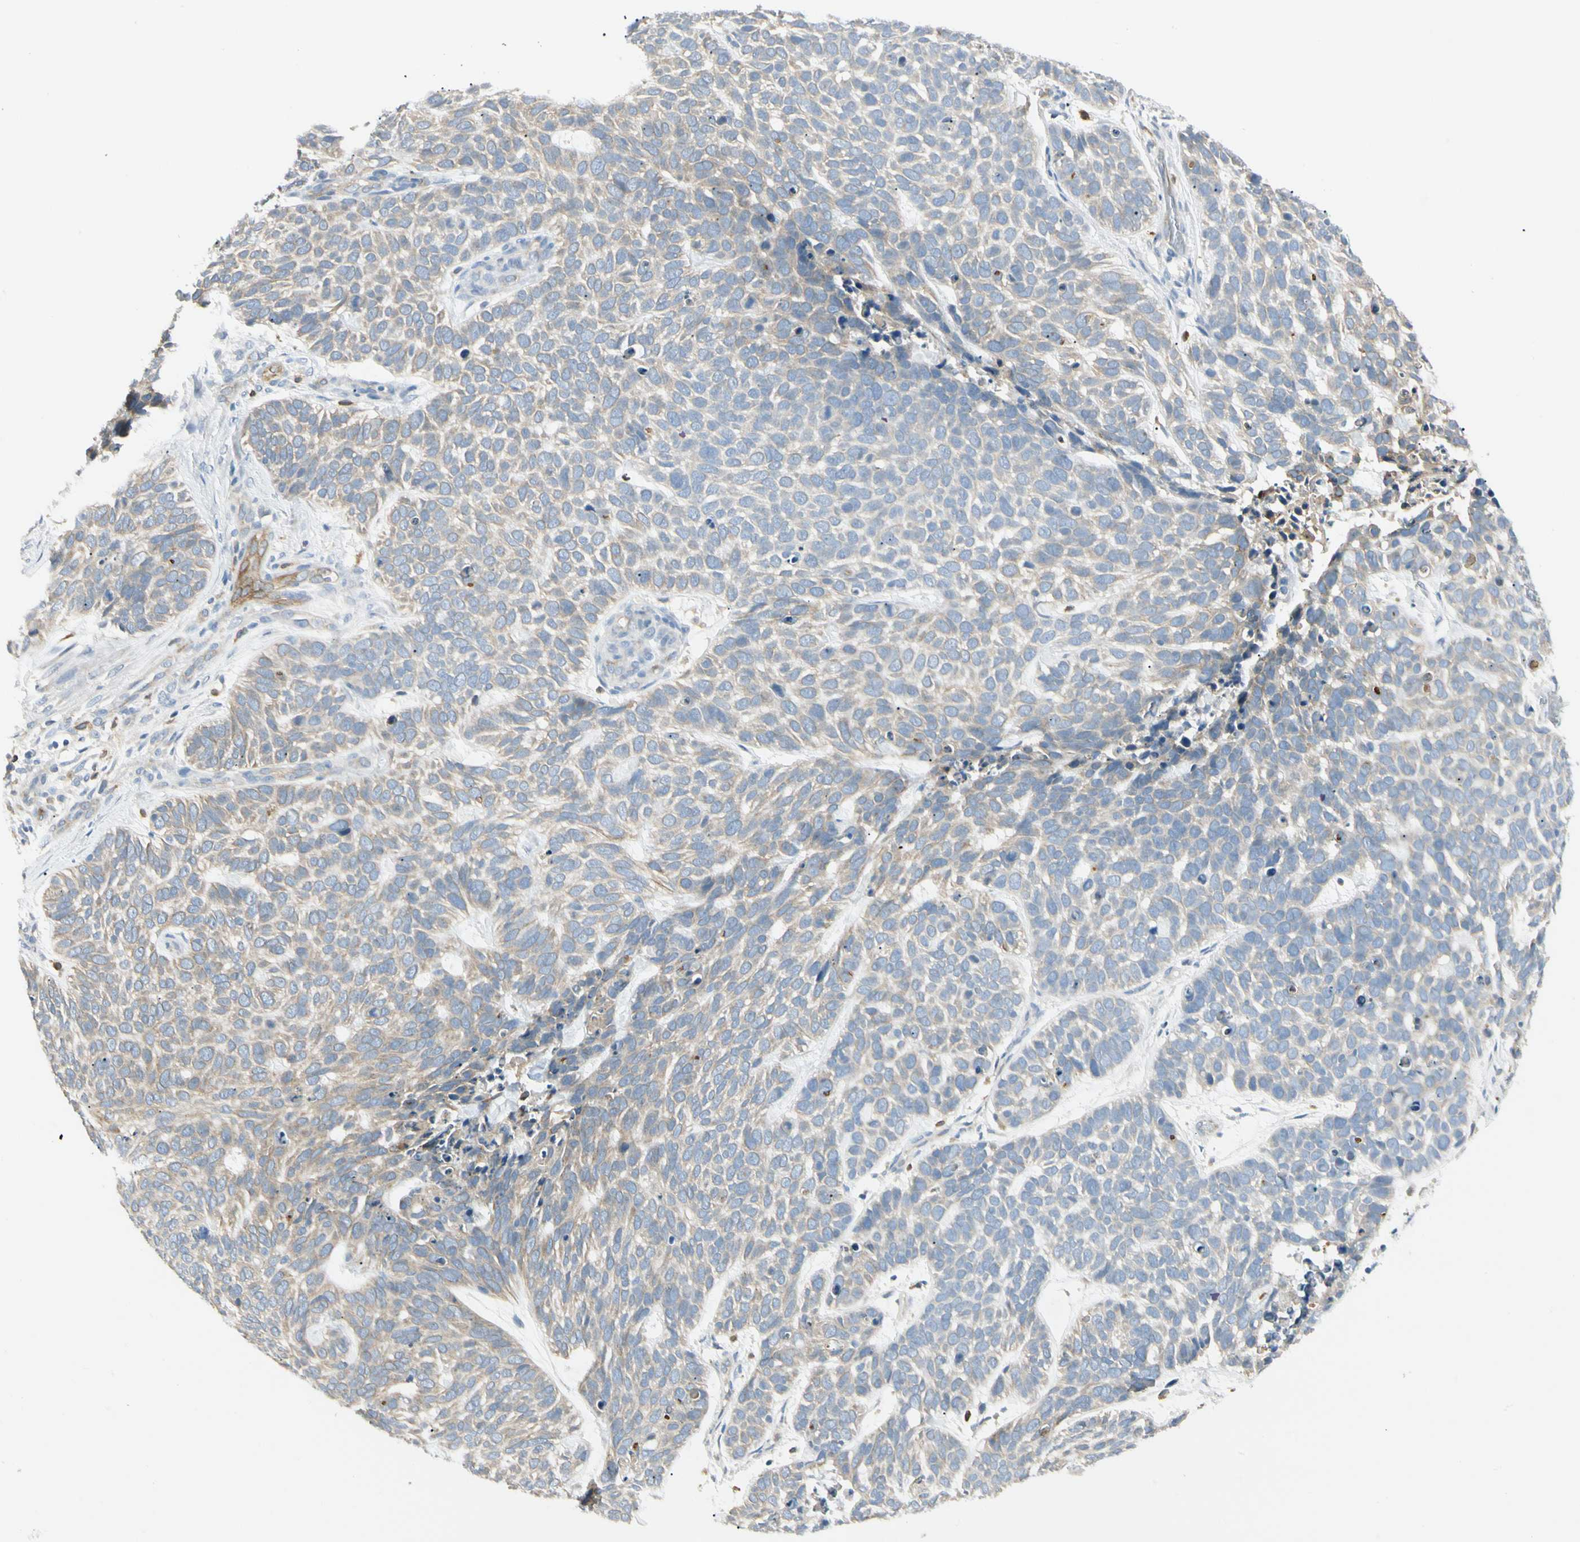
{"staining": {"intensity": "weak", "quantity": "25%-75%", "location": "cytoplasmic/membranous"}, "tissue": "skin cancer", "cell_type": "Tumor cells", "image_type": "cancer", "snomed": [{"axis": "morphology", "description": "Basal cell carcinoma"}, {"axis": "topography", "description": "Skin"}], "caption": "Protein analysis of skin cancer (basal cell carcinoma) tissue displays weak cytoplasmic/membranous expression in about 25%-75% of tumor cells.", "gene": "LPCAT2", "patient": {"sex": "male", "age": 87}}